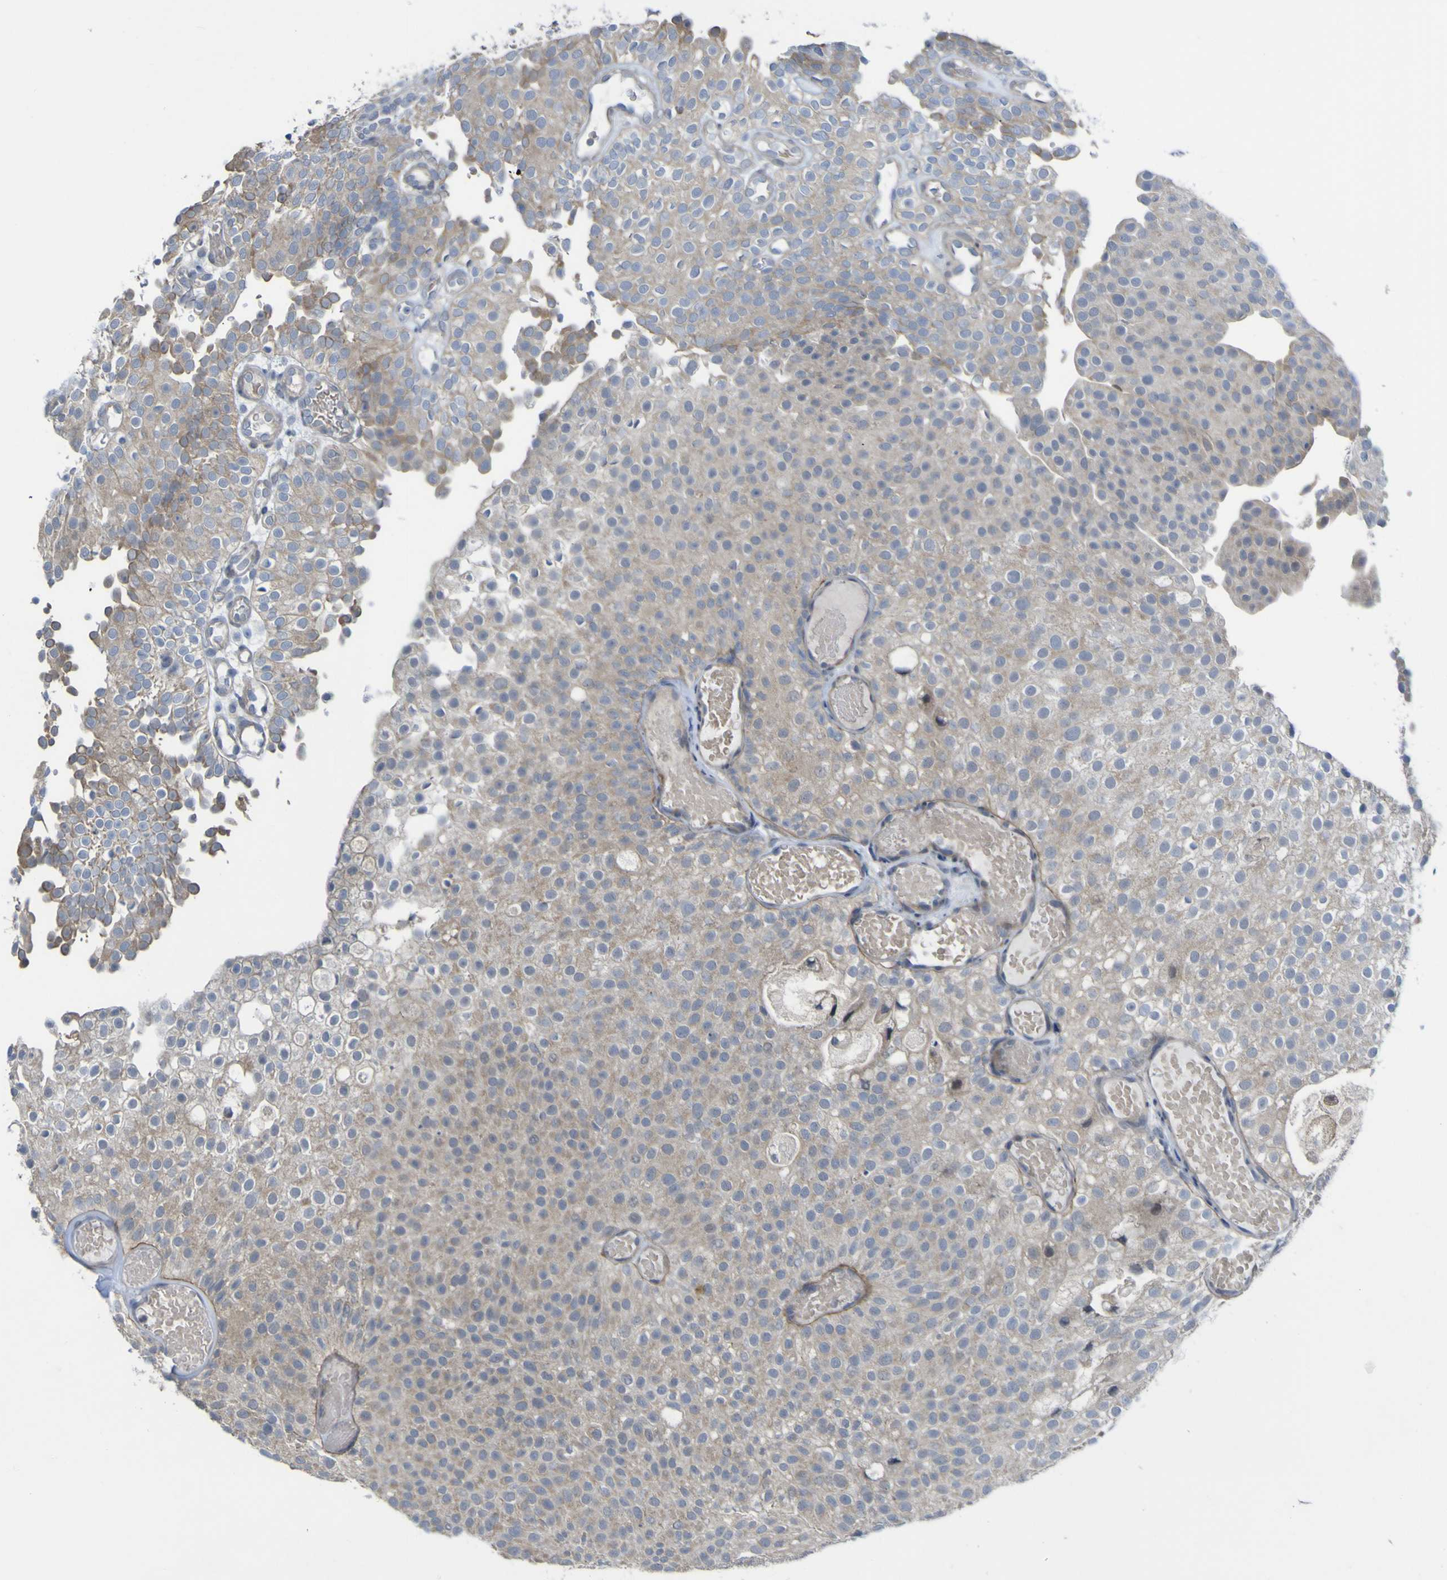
{"staining": {"intensity": "weak", "quantity": "<25%", "location": "cytoplasmic/membranous"}, "tissue": "urothelial cancer", "cell_type": "Tumor cells", "image_type": "cancer", "snomed": [{"axis": "morphology", "description": "Urothelial carcinoma, Low grade"}, {"axis": "topography", "description": "Urinary bladder"}], "caption": "Human urothelial carcinoma (low-grade) stained for a protein using immunohistochemistry (IHC) demonstrates no expression in tumor cells.", "gene": "TNFRSF11A", "patient": {"sex": "male", "age": 78}}